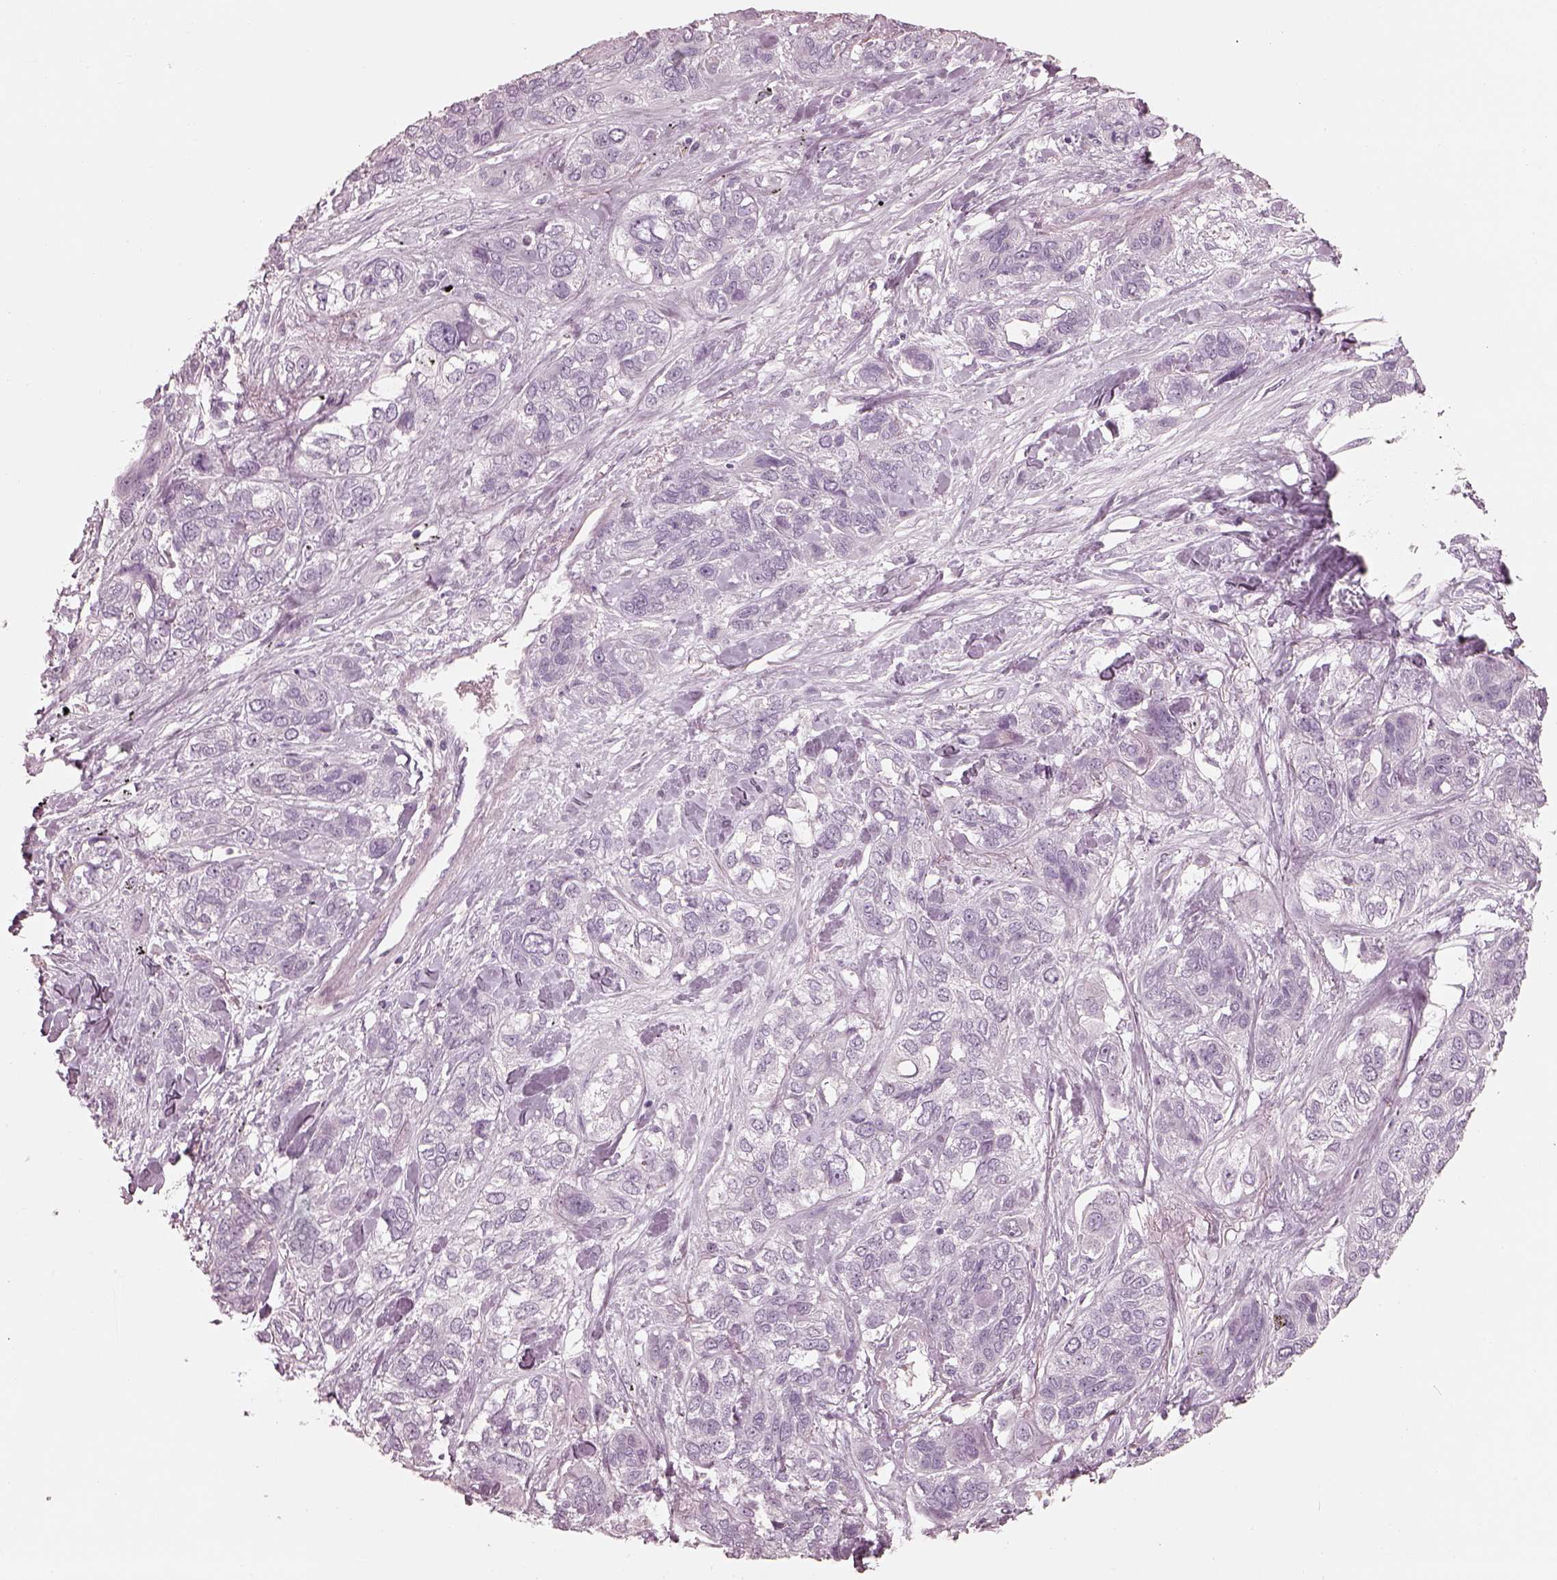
{"staining": {"intensity": "negative", "quantity": "none", "location": "none"}, "tissue": "lung cancer", "cell_type": "Tumor cells", "image_type": "cancer", "snomed": [{"axis": "morphology", "description": "Squamous cell carcinoma, NOS"}, {"axis": "topography", "description": "Lung"}], "caption": "Histopathology image shows no protein staining in tumor cells of lung squamous cell carcinoma tissue. Brightfield microscopy of immunohistochemistry (IHC) stained with DAB (3,3'-diaminobenzidine) (brown) and hematoxylin (blue), captured at high magnification.", "gene": "RSPH9", "patient": {"sex": "female", "age": 70}}